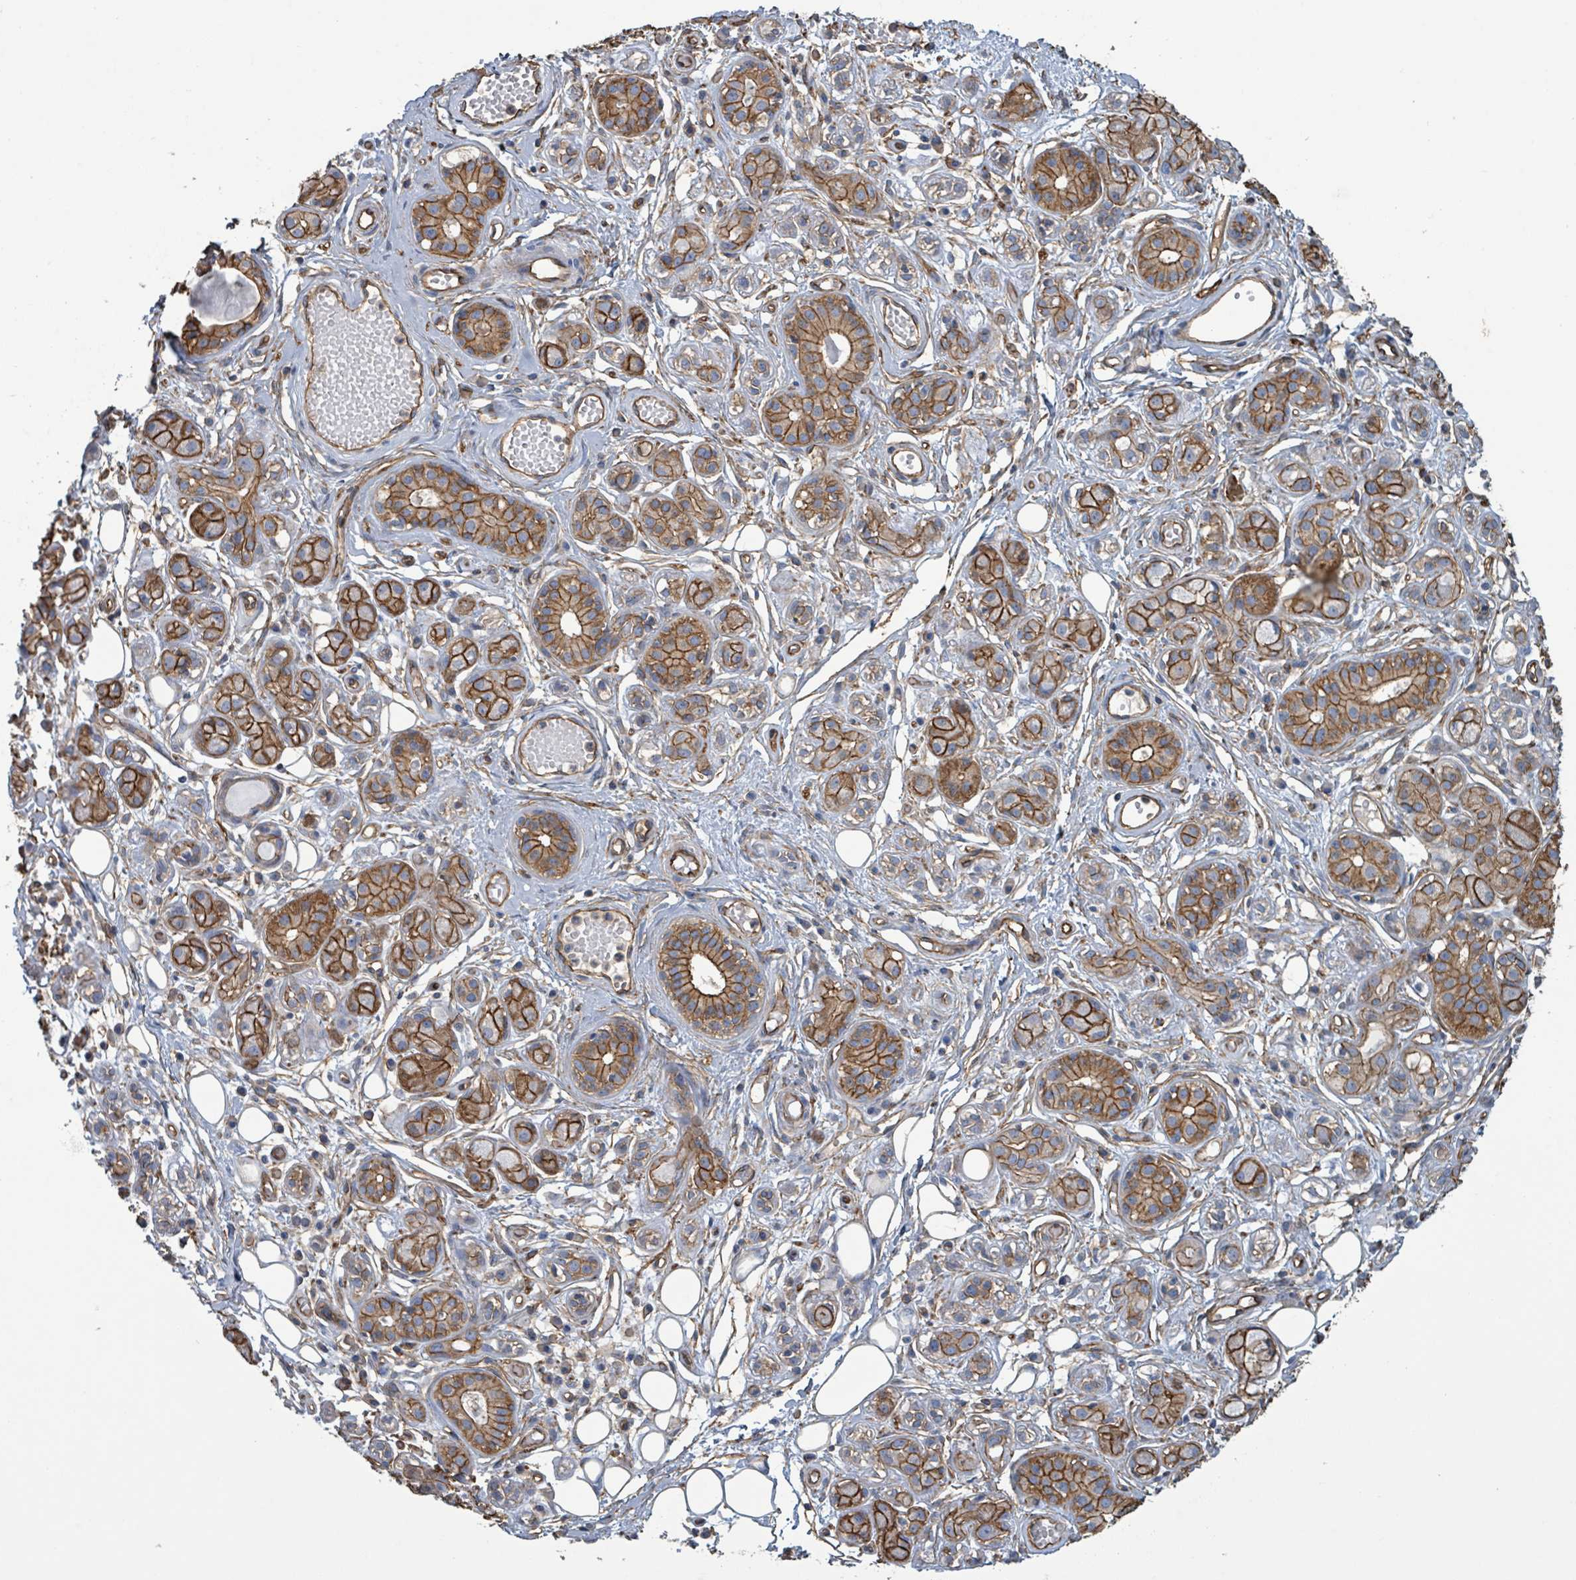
{"staining": {"intensity": "strong", "quantity": ">75%", "location": "cytoplasmic/membranous"}, "tissue": "salivary gland", "cell_type": "Glandular cells", "image_type": "normal", "snomed": [{"axis": "morphology", "description": "Normal tissue, NOS"}, {"axis": "topography", "description": "Salivary gland"}], "caption": "Glandular cells demonstrate strong cytoplasmic/membranous positivity in approximately >75% of cells in benign salivary gland.", "gene": "LDOC1", "patient": {"sex": "male", "age": 54}}